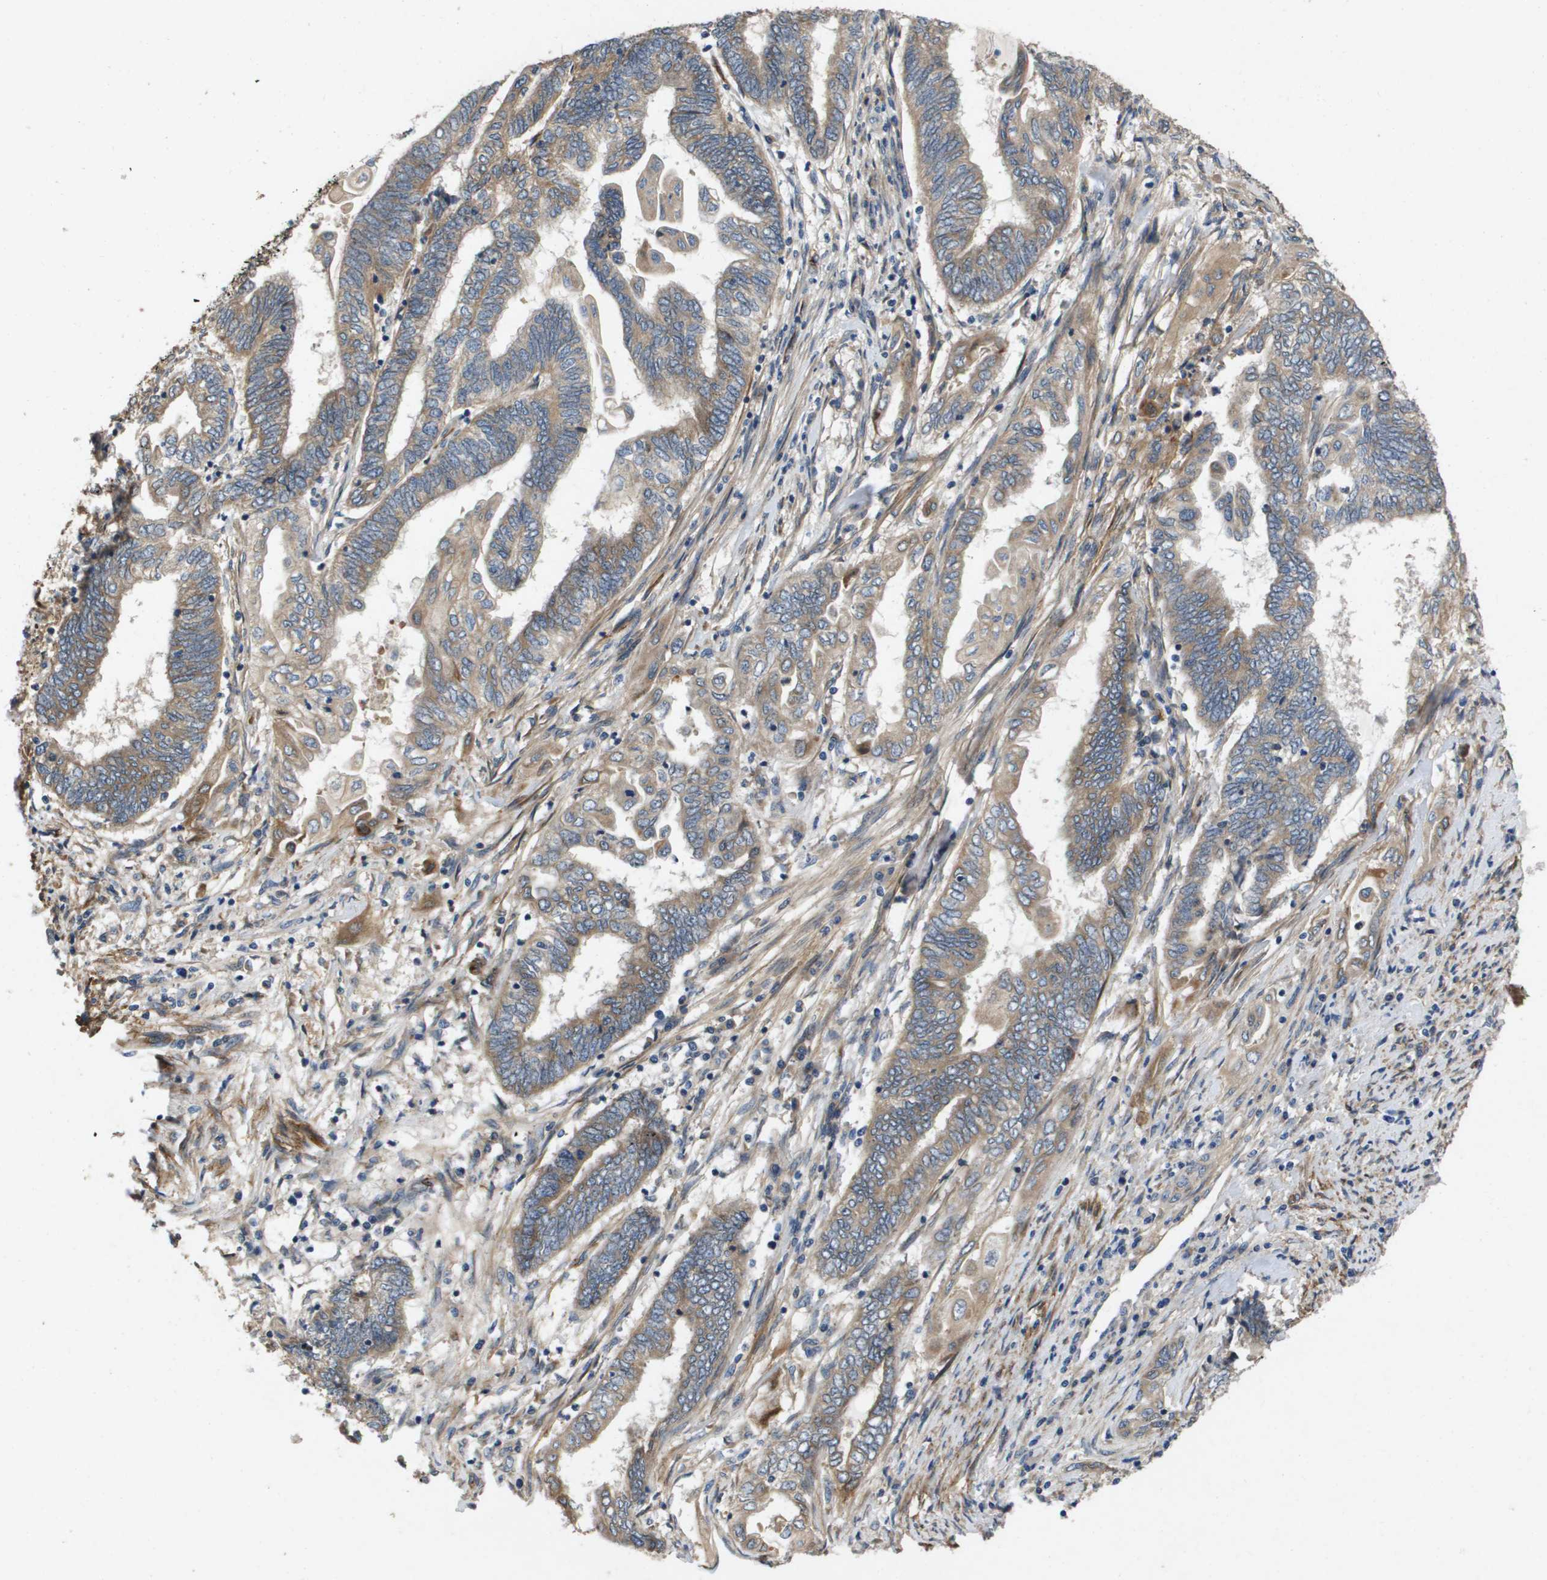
{"staining": {"intensity": "weak", "quantity": ">75%", "location": "cytoplasmic/membranous"}, "tissue": "endometrial cancer", "cell_type": "Tumor cells", "image_type": "cancer", "snomed": [{"axis": "morphology", "description": "Adenocarcinoma, NOS"}, {"axis": "topography", "description": "Uterus"}, {"axis": "topography", "description": "Endometrium"}], "caption": "Protein staining exhibits weak cytoplasmic/membranous positivity in approximately >75% of tumor cells in endometrial cancer (adenocarcinoma). Immunohistochemistry stains the protein of interest in brown and the nuclei are stained blue.", "gene": "ENTPD2", "patient": {"sex": "female", "age": 70}}